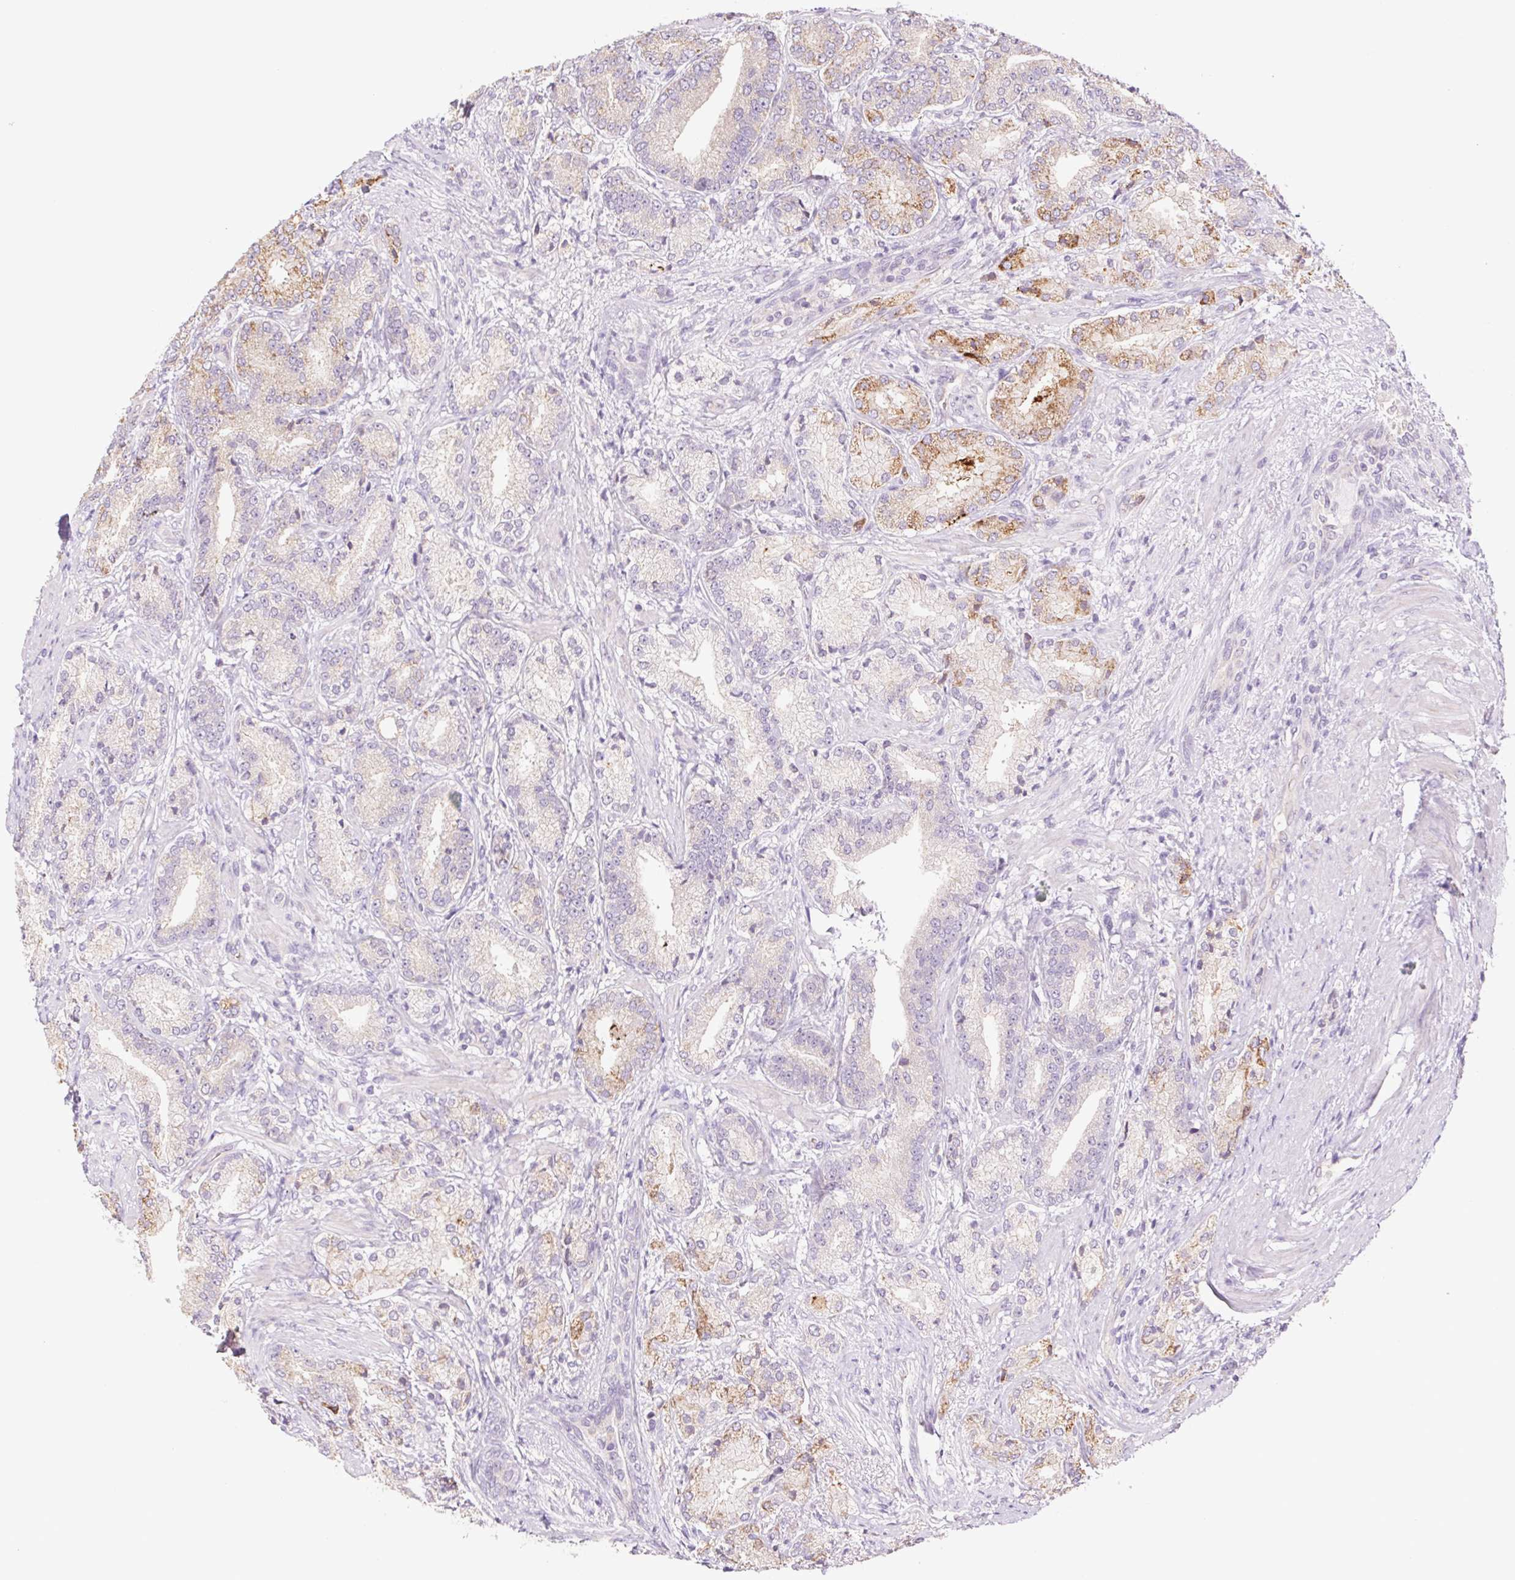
{"staining": {"intensity": "moderate", "quantity": "<25%", "location": "cytoplasmic/membranous"}, "tissue": "prostate cancer", "cell_type": "Tumor cells", "image_type": "cancer", "snomed": [{"axis": "morphology", "description": "Adenocarcinoma, High grade"}, {"axis": "topography", "description": "Prostate and seminal vesicle, NOS"}], "caption": "This photomicrograph reveals immunohistochemistry (IHC) staining of human adenocarcinoma (high-grade) (prostate), with low moderate cytoplasmic/membranous staining in approximately <25% of tumor cells.", "gene": "IGFL3", "patient": {"sex": "male", "age": 61}}